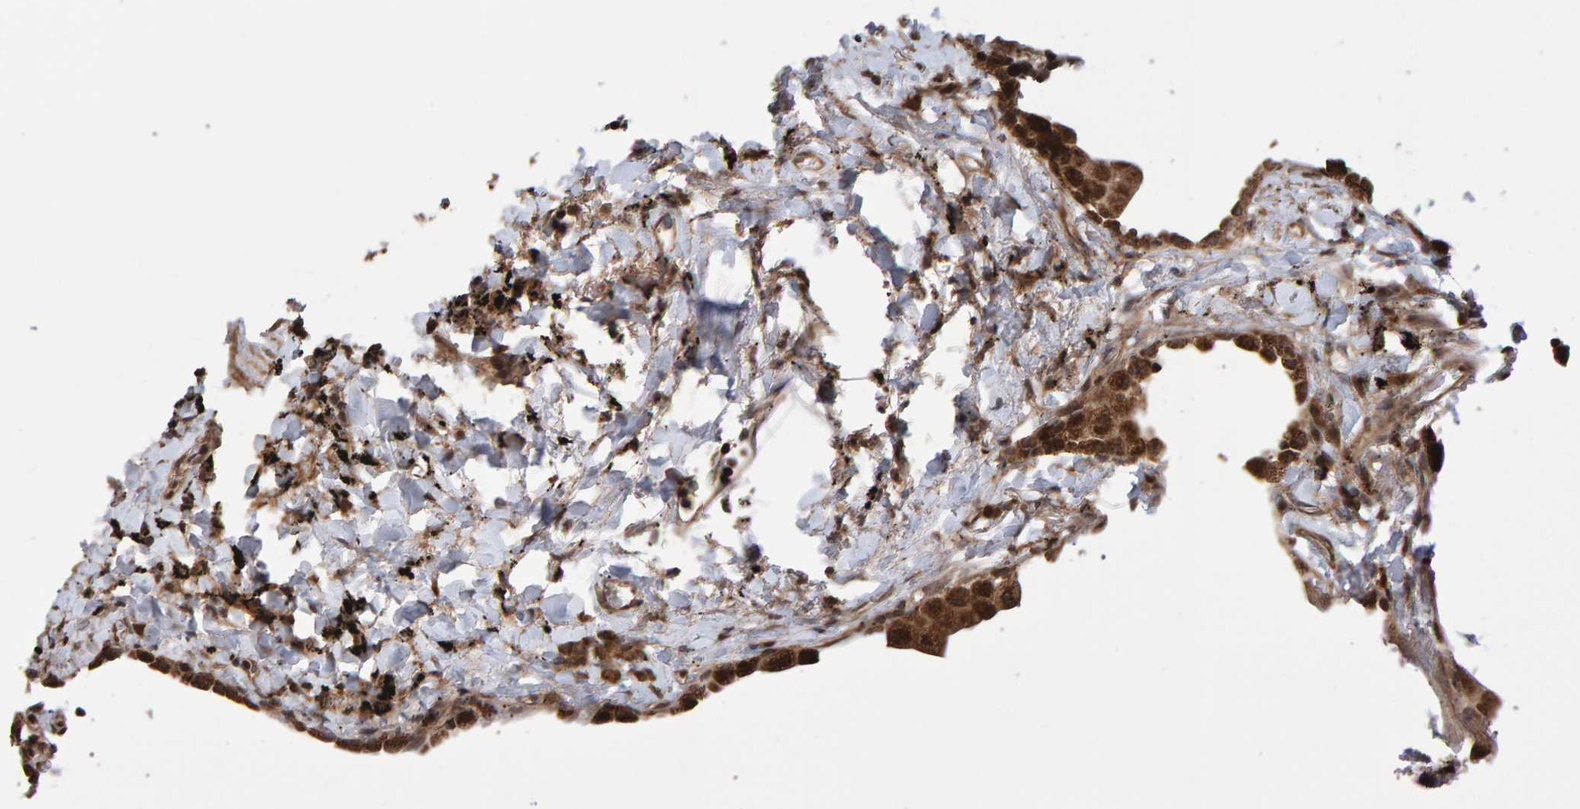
{"staining": {"intensity": "moderate", "quantity": ">75%", "location": "cytoplasmic/membranous"}, "tissue": "lung", "cell_type": "Alveolar cells", "image_type": "normal", "snomed": [{"axis": "morphology", "description": "Normal tissue, NOS"}, {"axis": "topography", "description": "Lung"}], "caption": "IHC micrograph of benign lung: lung stained using IHC demonstrates medium levels of moderate protein expression localized specifically in the cytoplasmic/membranous of alveolar cells, appearing as a cytoplasmic/membranous brown color.", "gene": "PECR", "patient": {"sex": "male", "age": 59}}